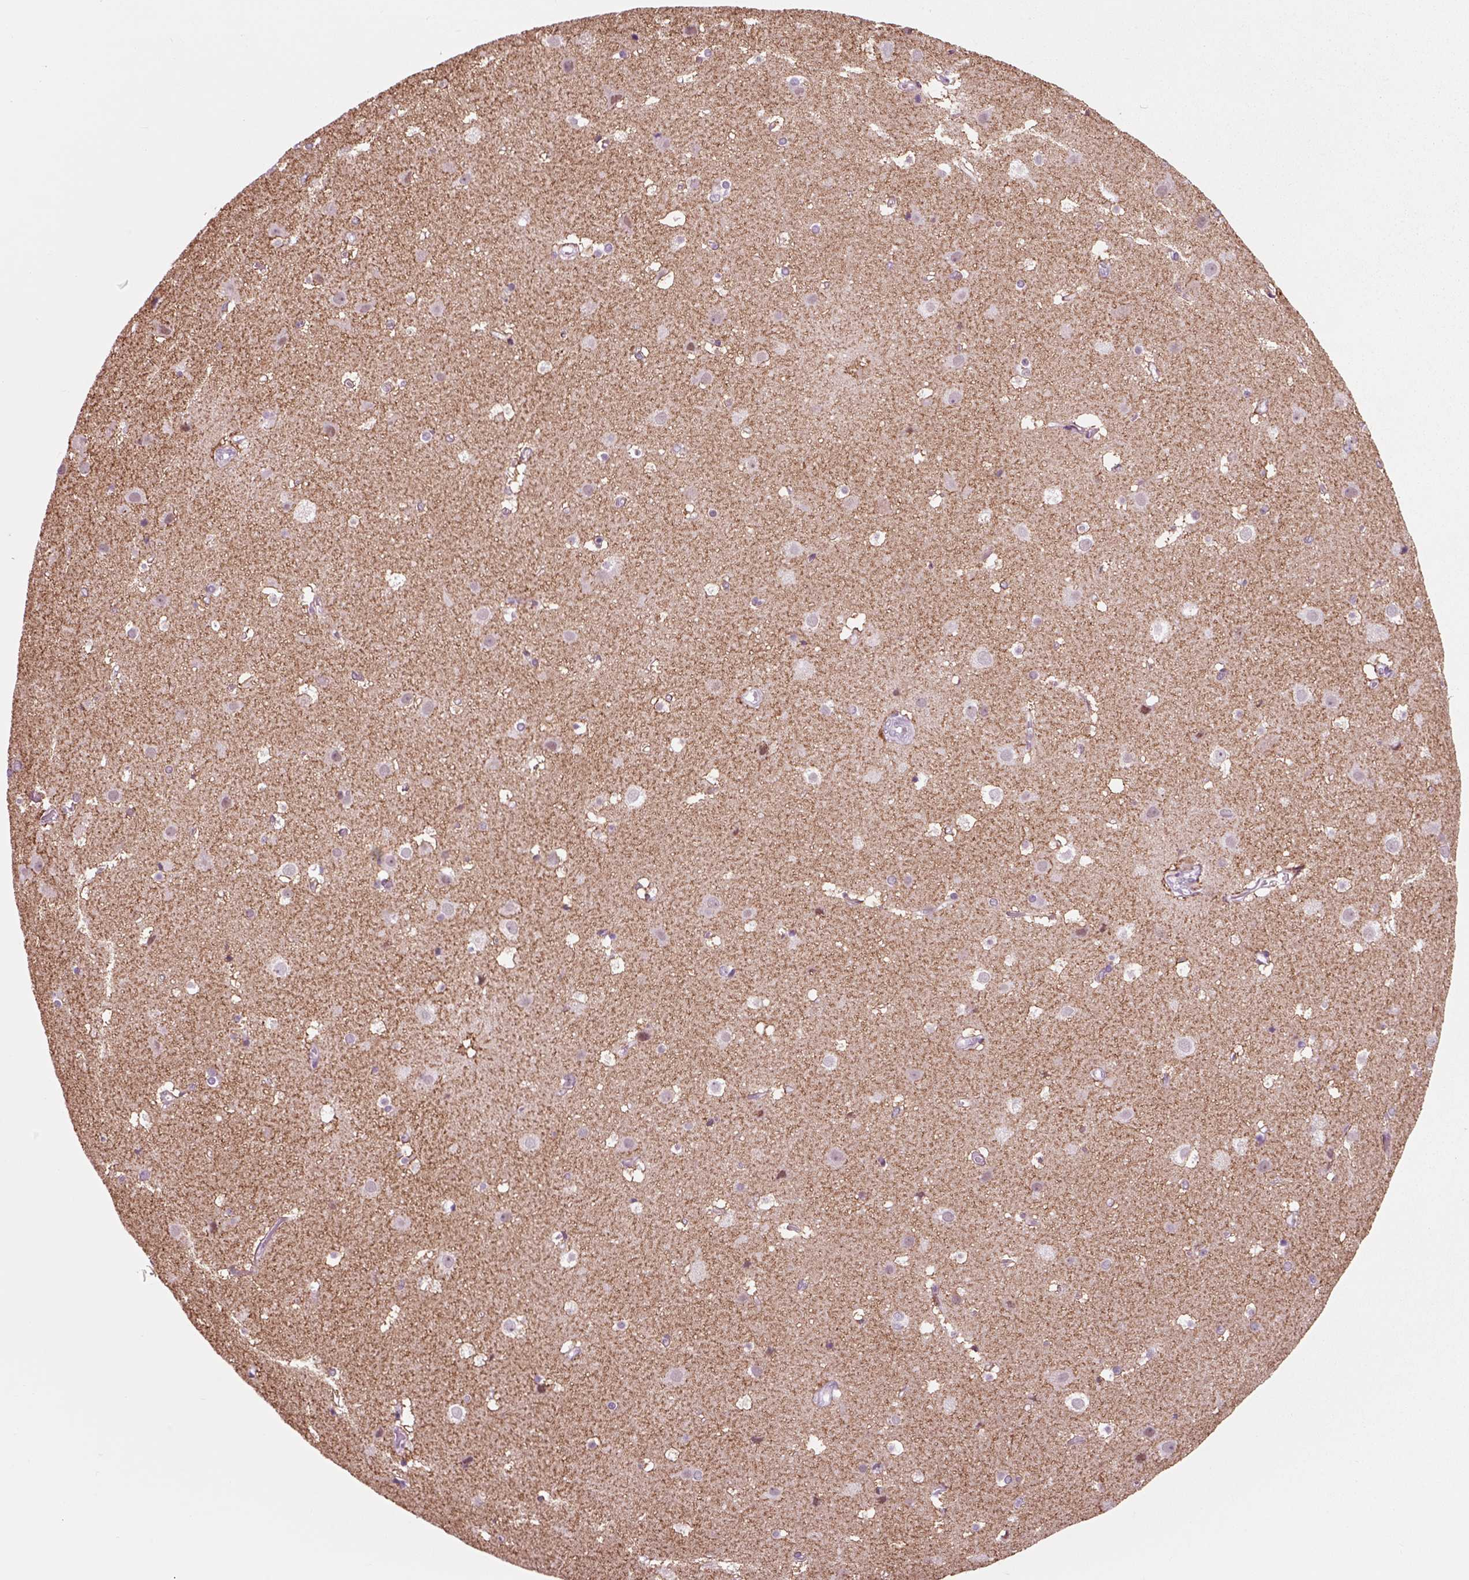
{"staining": {"intensity": "negative", "quantity": "none", "location": "none"}, "tissue": "cerebral cortex", "cell_type": "Endothelial cells", "image_type": "normal", "snomed": [{"axis": "morphology", "description": "Normal tissue, NOS"}, {"axis": "topography", "description": "Cerebral cortex"}], "caption": "DAB (3,3'-diaminobenzidine) immunohistochemical staining of benign human cerebral cortex displays no significant positivity in endothelial cells.", "gene": "CHGB", "patient": {"sex": "female", "age": 52}}